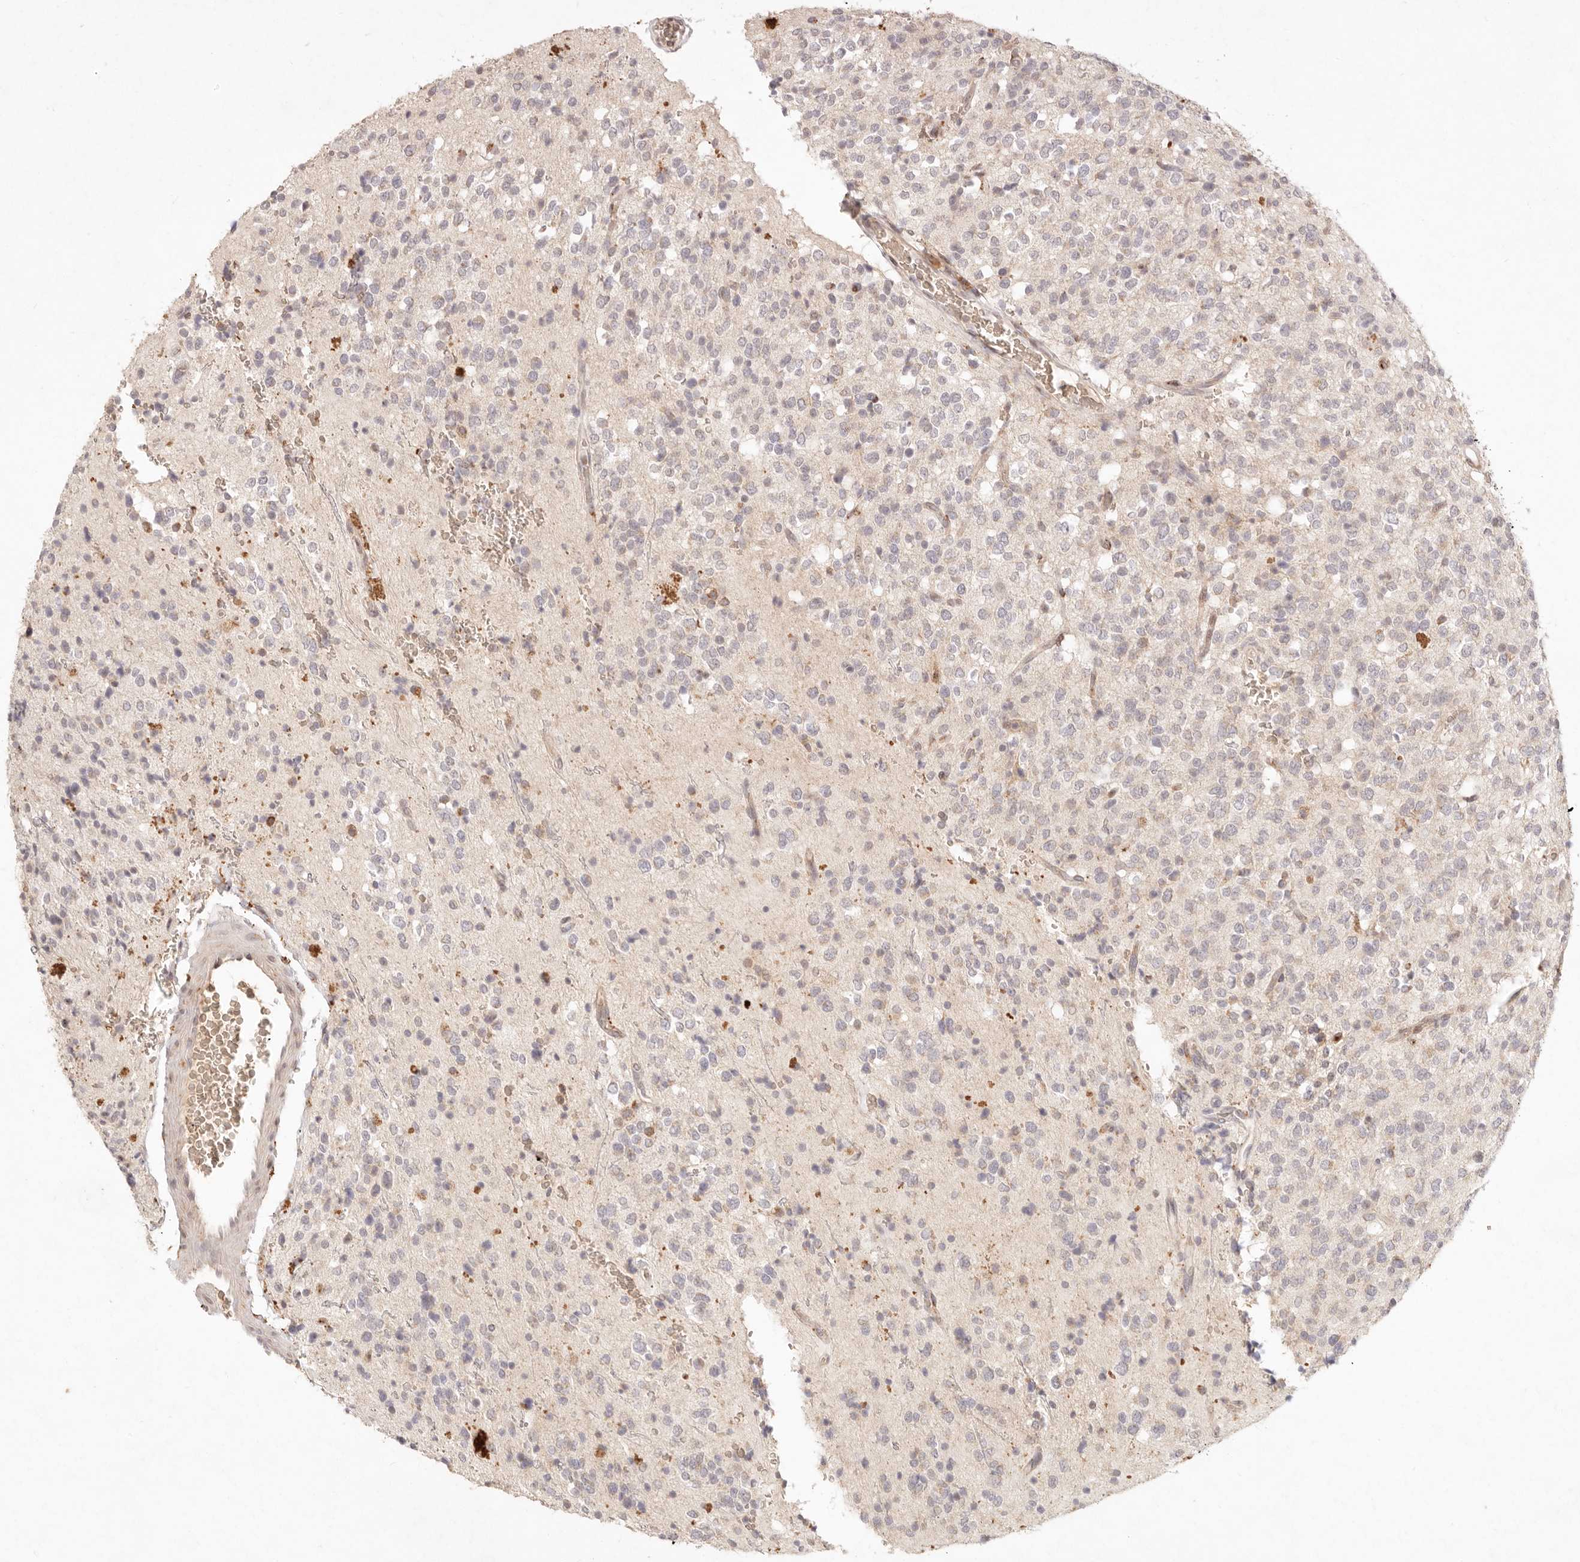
{"staining": {"intensity": "negative", "quantity": "none", "location": "none"}, "tissue": "glioma", "cell_type": "Tumor cells", "image_type": "cancer", "snomed": [{"axis": "morphology", "description": "Glioma, malignant, High grade"}, {"axis": "topography", "description": "Brain"}], "caption": "DAB immunohistochemical staining of high-grade glioma (malignant) demonstrates no significant expression in tumor cells.", "gene": "C1orf127", "patient": {"sex": "male", "age": 34}}